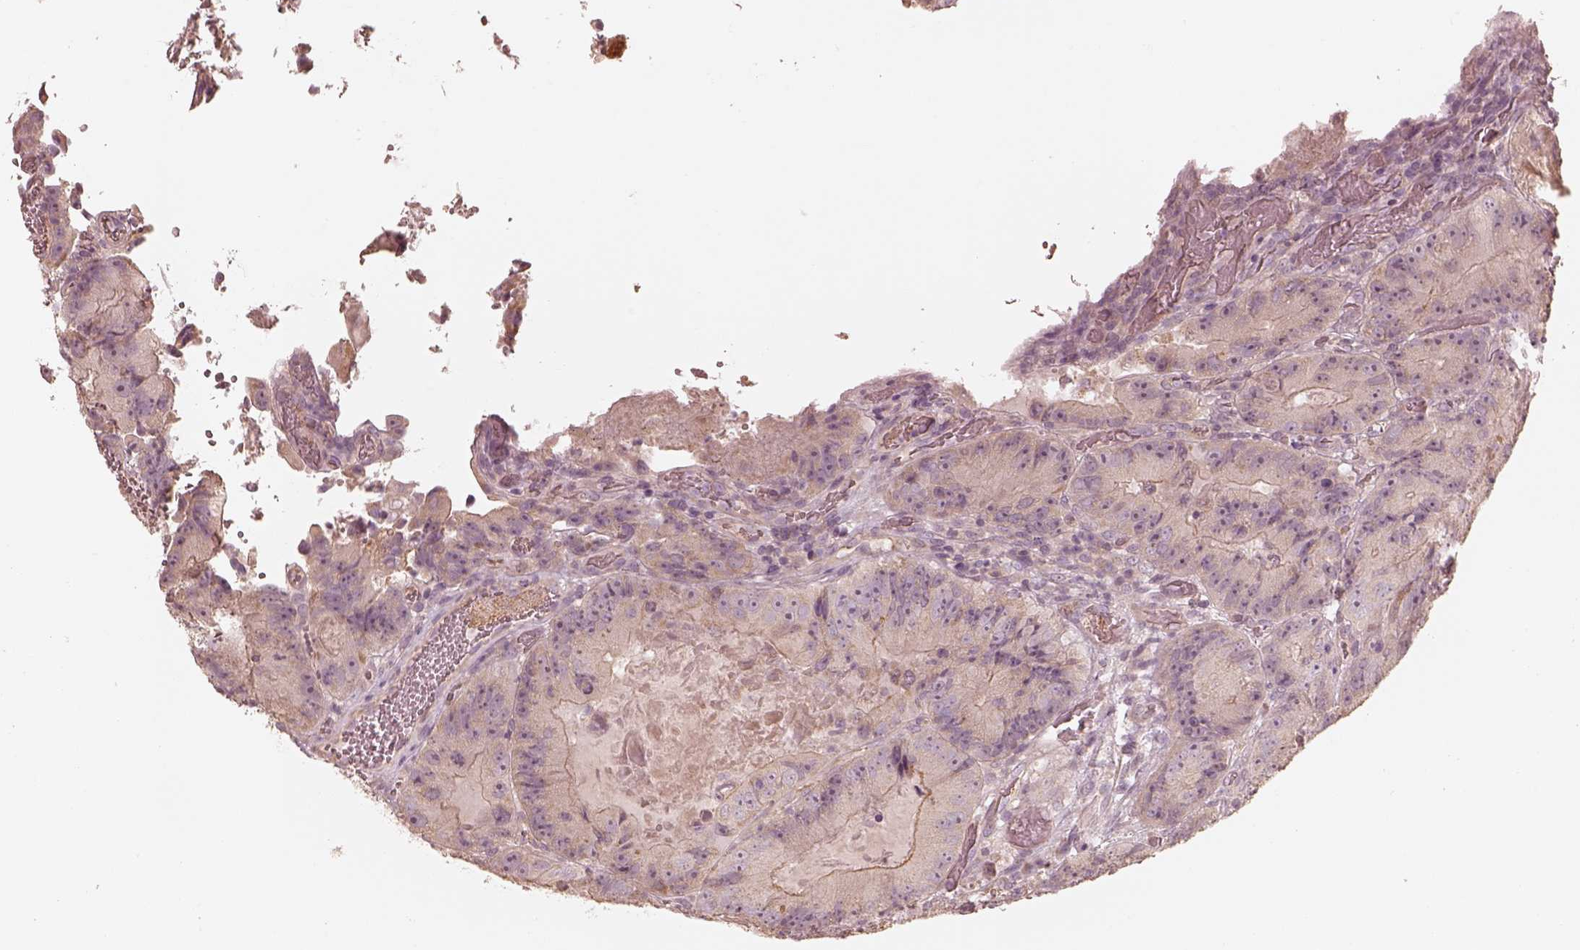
{"staining": {"intensity": "negative", "quantity": "none", "location": "none"}, "tissue": "colorectal cancer", "cell_type": "Tumor cells", "image_type": "cancer", "snomed": [{"axis": "morphology", "description": "Adenocarcinoma, NOS"}, {"axis": "topography", "description": "Colon"}], "caption": "Colorectal cancer (adenocarcinoma) stained for a protein using IHC demonstrates no positivity tumor cells.", "gene": "KIF5C", "patient": {"sex": "female", "age": 86}}